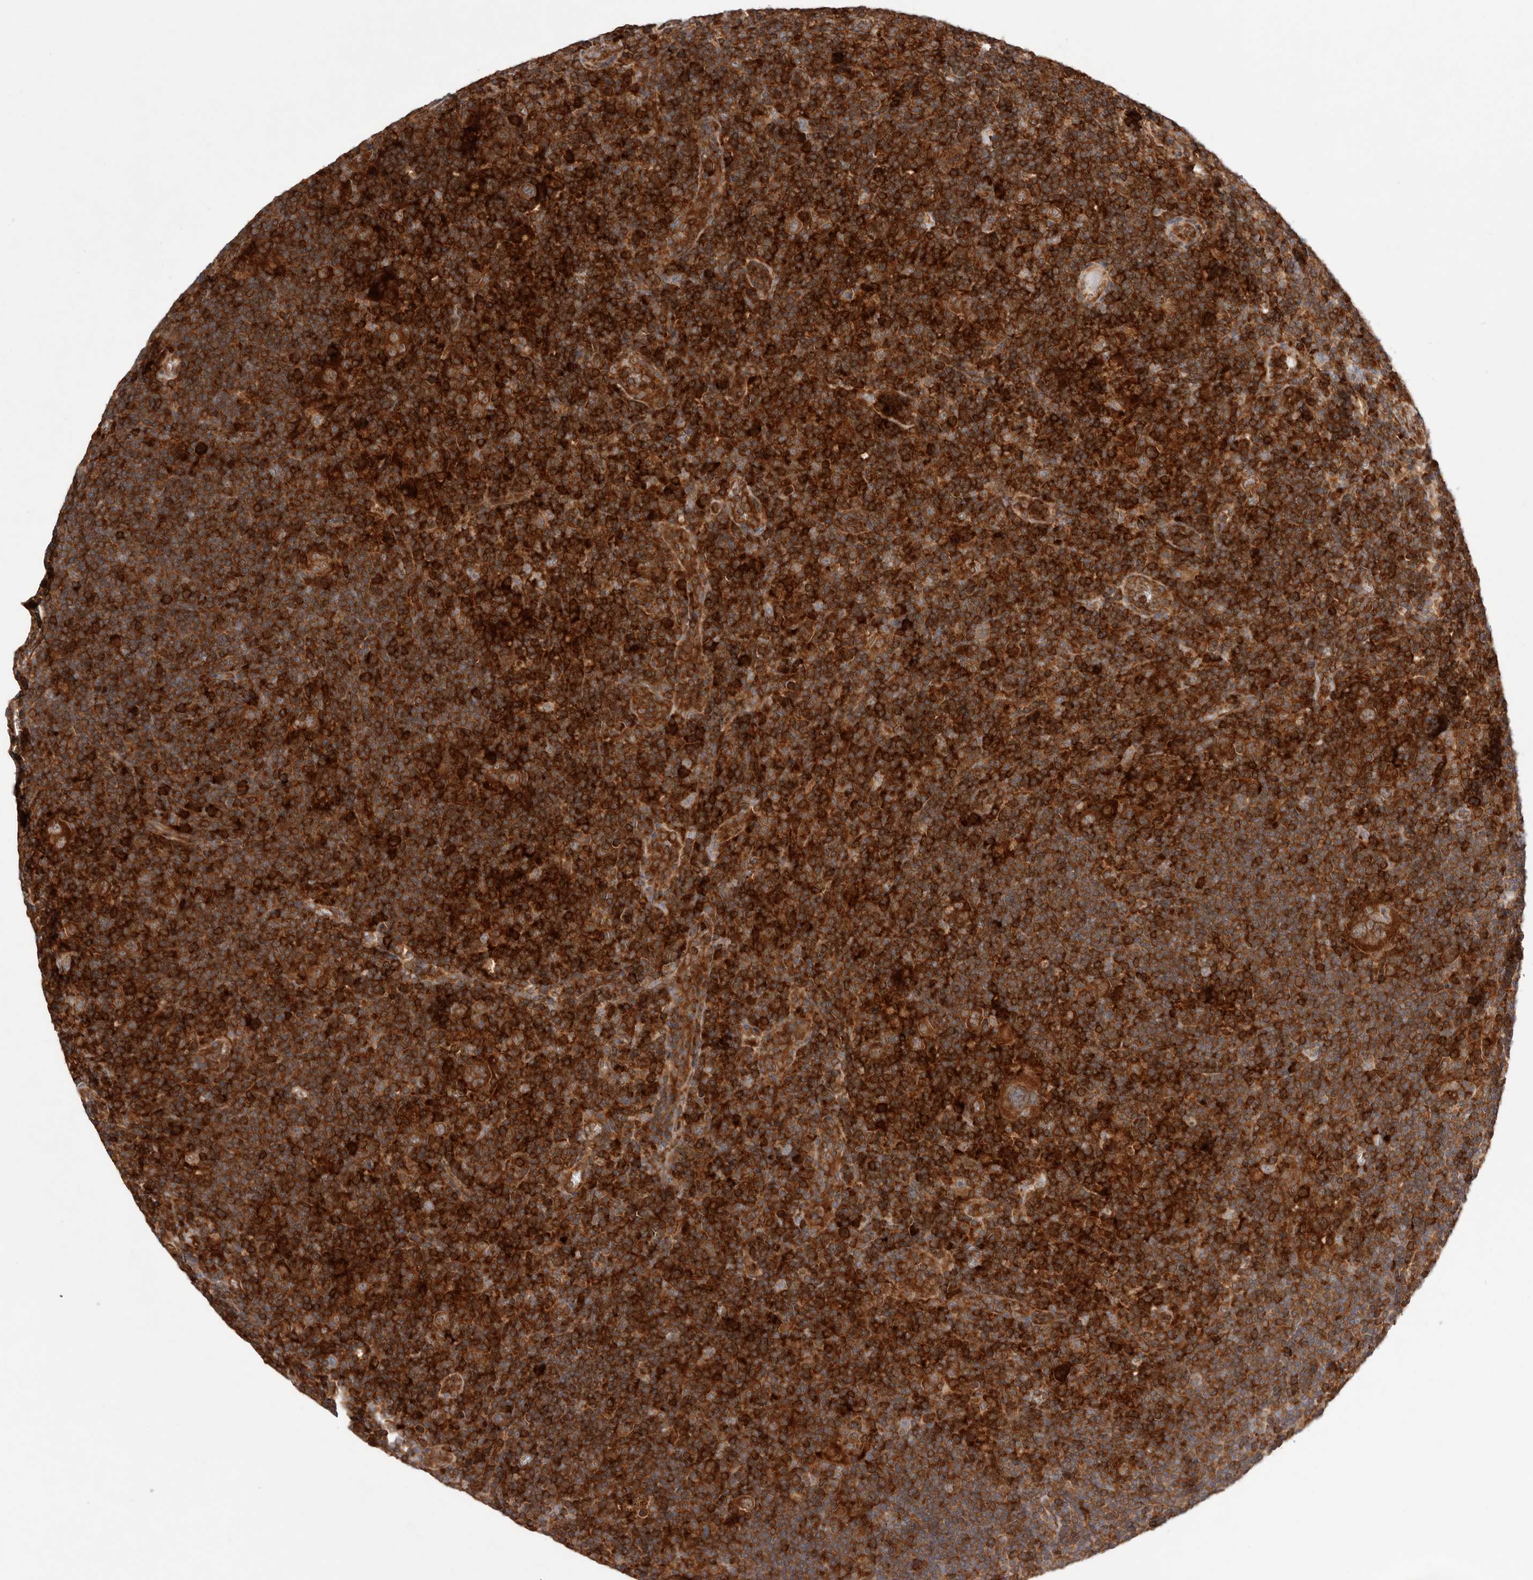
{"staining": {"intensity": "moderate", "quantity": ">75%", "location": "cytoplasmic/membranous"}, "tissue": "lymphoma", "cell_type": "Tumor cells", "image_type": "cancer", "snomed": [{"axis": "morphology", "description": "Hodgkin's disease, NOS"}, {"axis": "topography", "description": "Lymph node"}], "caption": "There is medium levels of moderate cytoplasmic/membranous staining in tumor cells of lymphoma, as demonstrated by immunohistochemical staining (brown color).", "gene": "RNF213", "patient": {"sex": "female", "age": 57}}